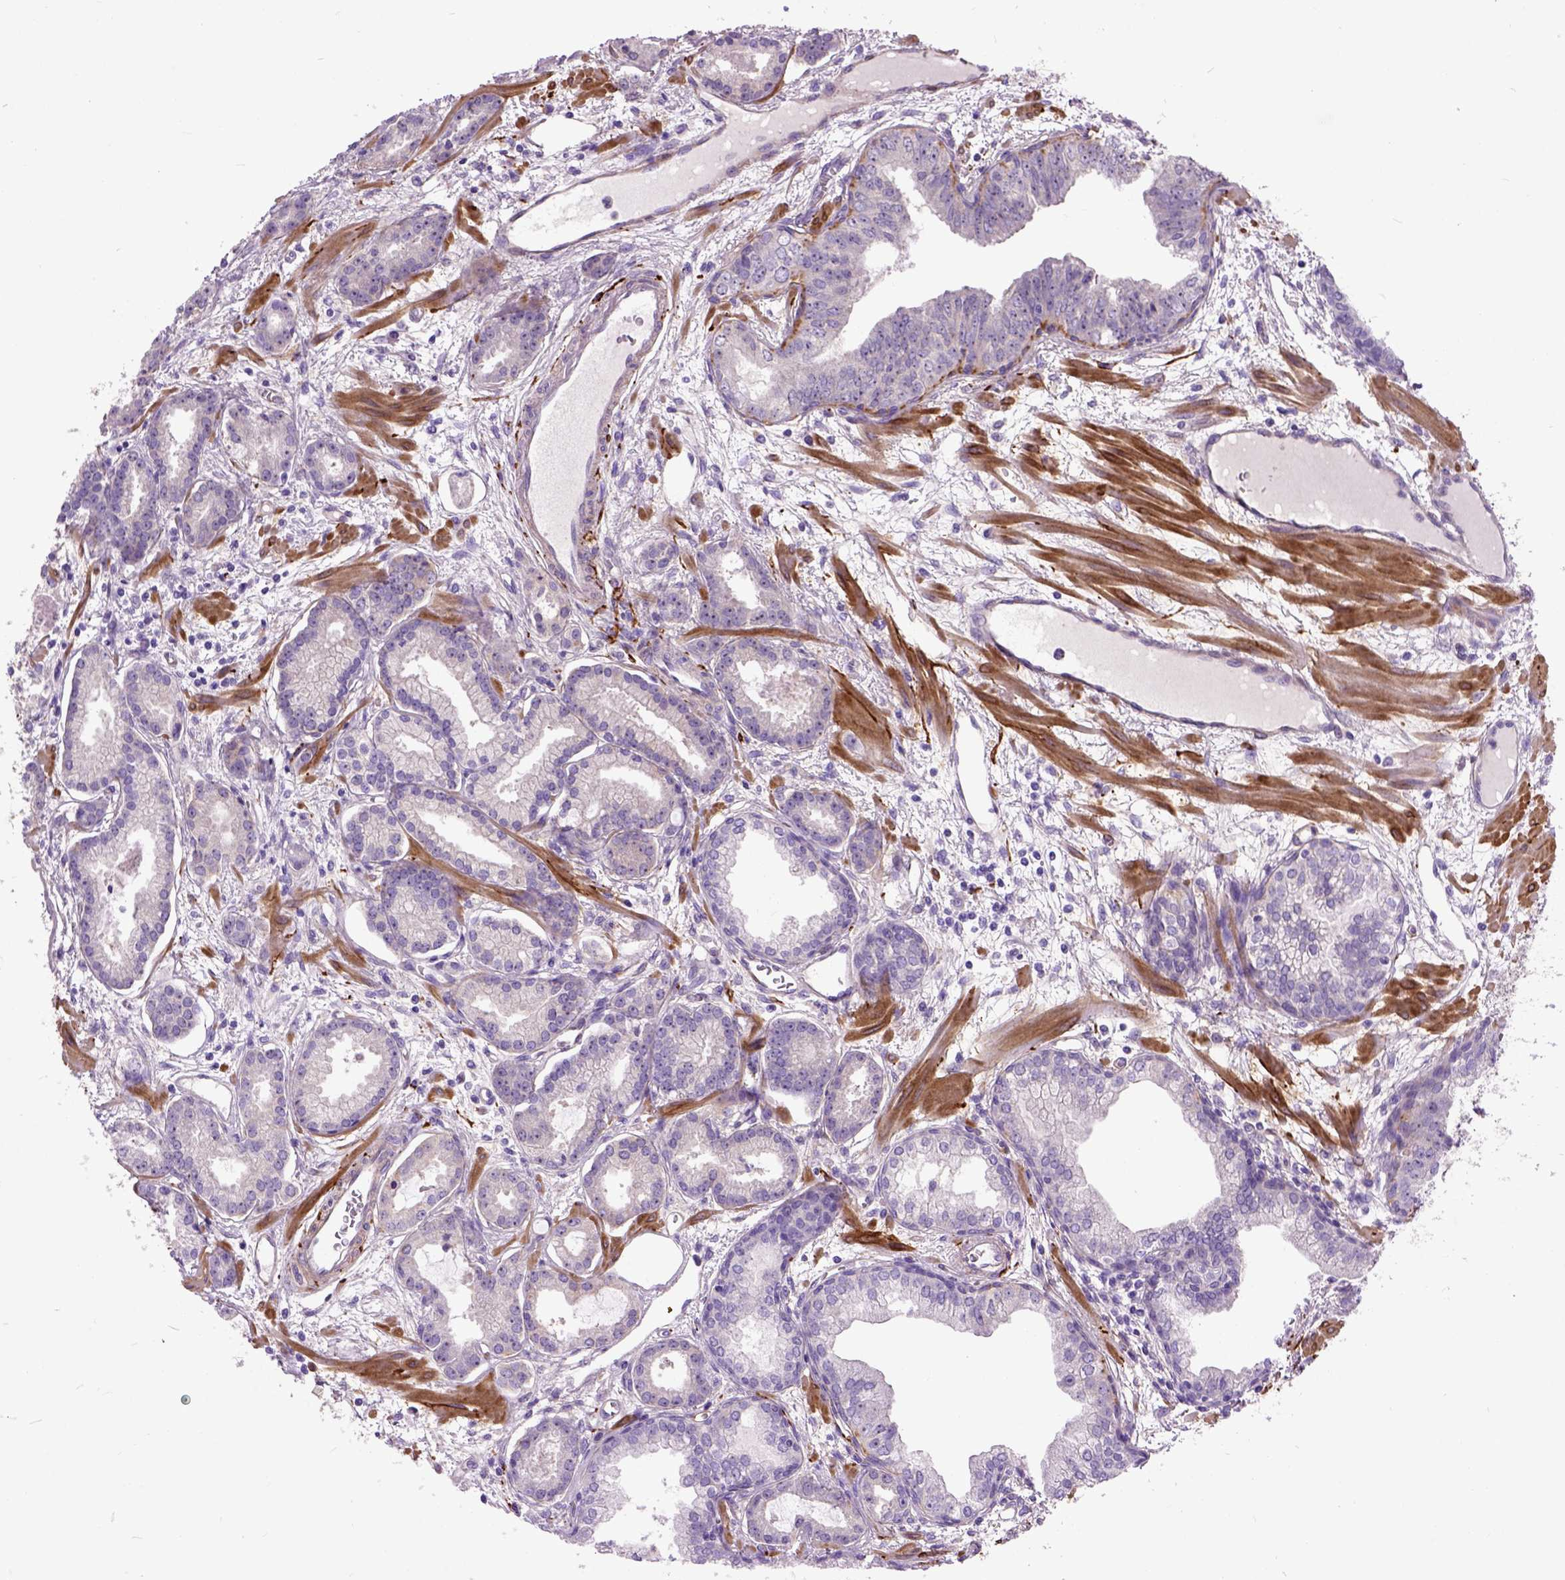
{"staining": {"intensity": "negative", "quantity": "none", "location": "none"}, "tissue": "prostate cancer", "cell_type": "Tumor cells", "image_type": "cancer", "snomed": [{"axis": "morphology", "description": "Adenocarcinoma, Low grade"}, {"axis": "topography", "description": "Prostate"}], "caption": "The image demonstrates no significant positivity in tumor cells of adenocarcinoma (low-grade) (prostate). Brightfield microscopy of immunohistochemistry stained with DAB (brown) and hematoxylin (blue), captured at high magnification.", "gene": "MAPT", "patient": {"sex": "male", "age": 68}}